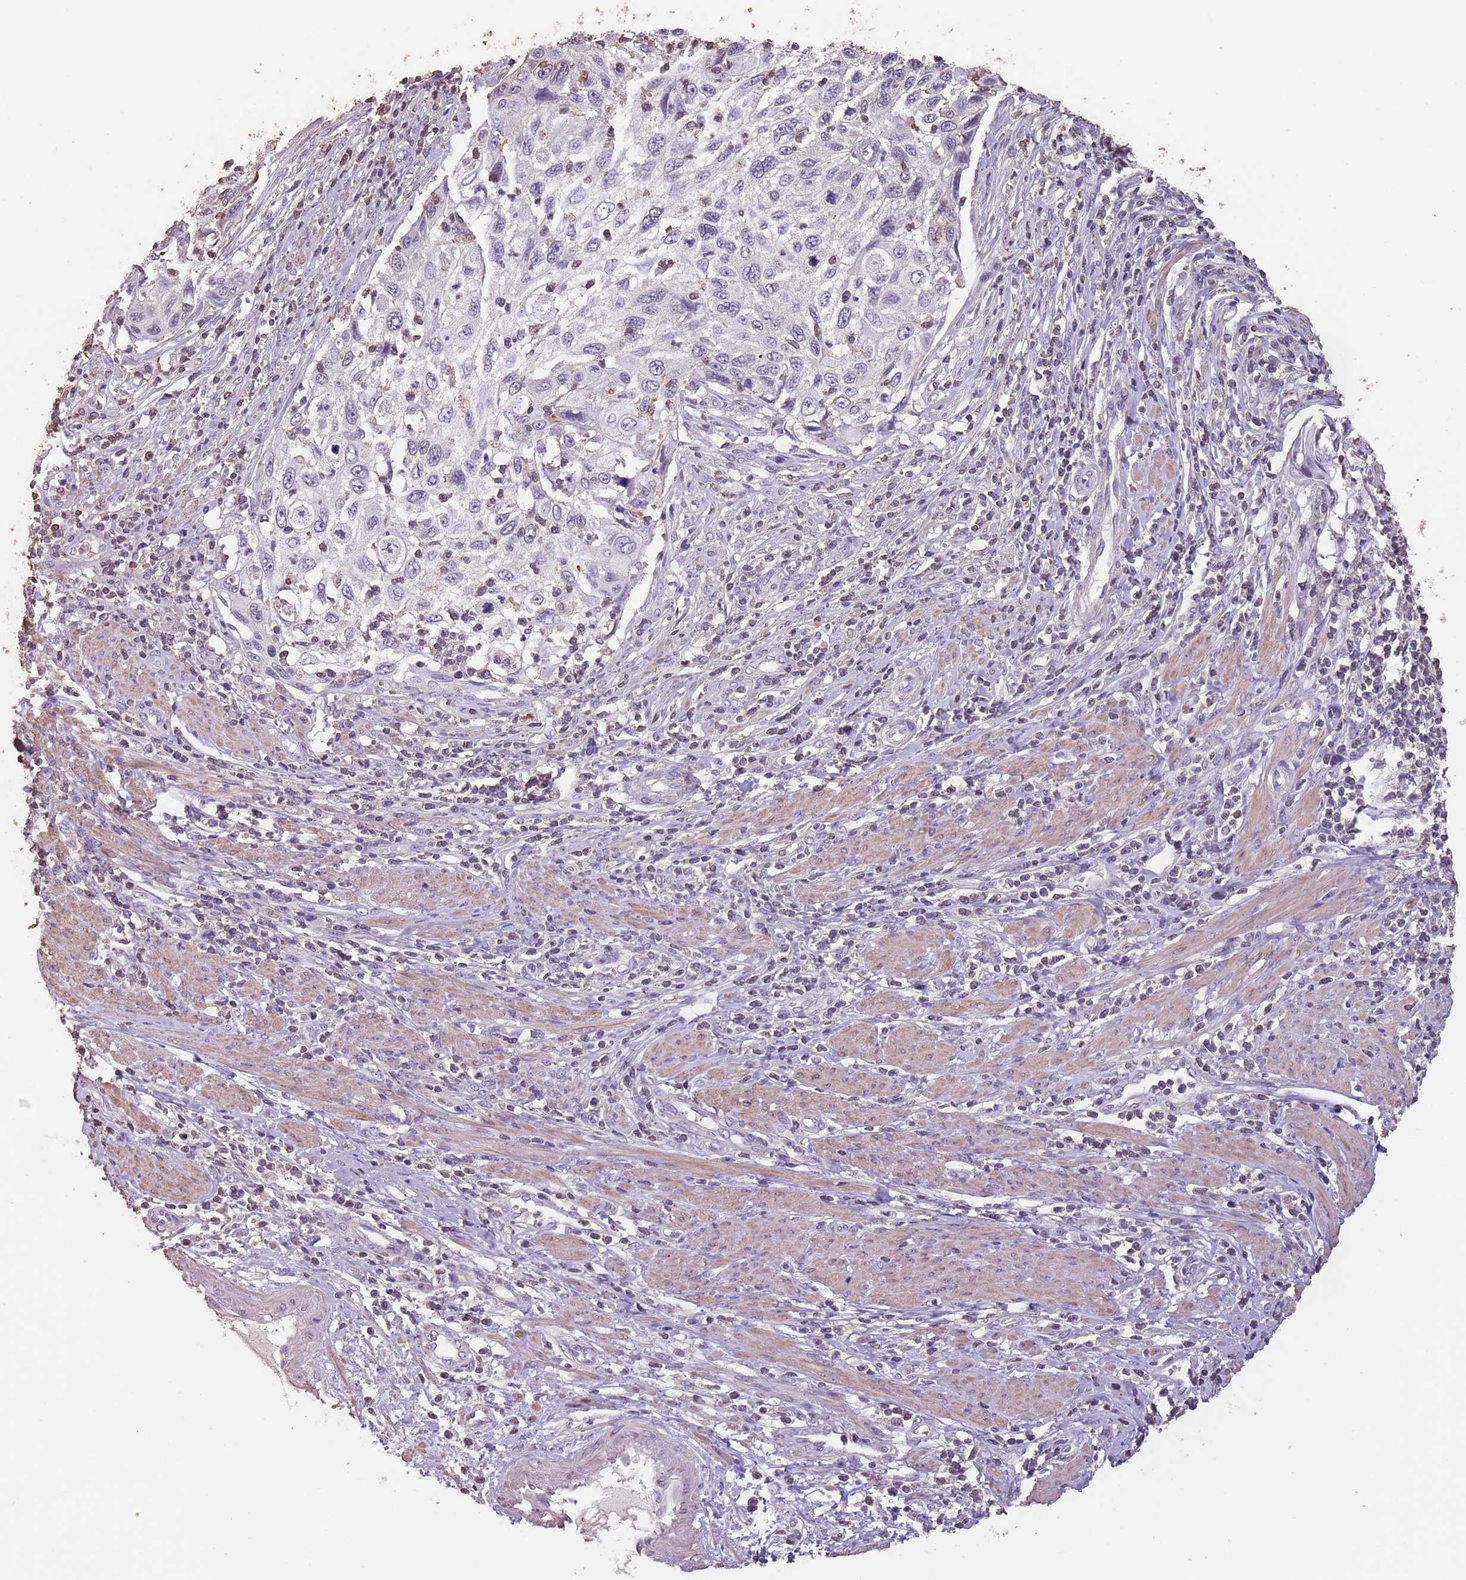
{"staining": {"intensity": "negative", "quantity": "none", "location": "none"}, "tissue": "cervical cancer", "cell_type": "Tumor cells", "image_type": "cancer", "snomed": [{"axis": "morphology", "description": "Squamous cell carcinoma, NOS"}, {"axis": "topography", "description": "Cervix"}], "caption": "Squamous cell carcinoma (cervical) stained for a protein using IHC shows no expression tumor cells.", "gene": "SUN5", "patient": {"sex": "female", "age": 70}}